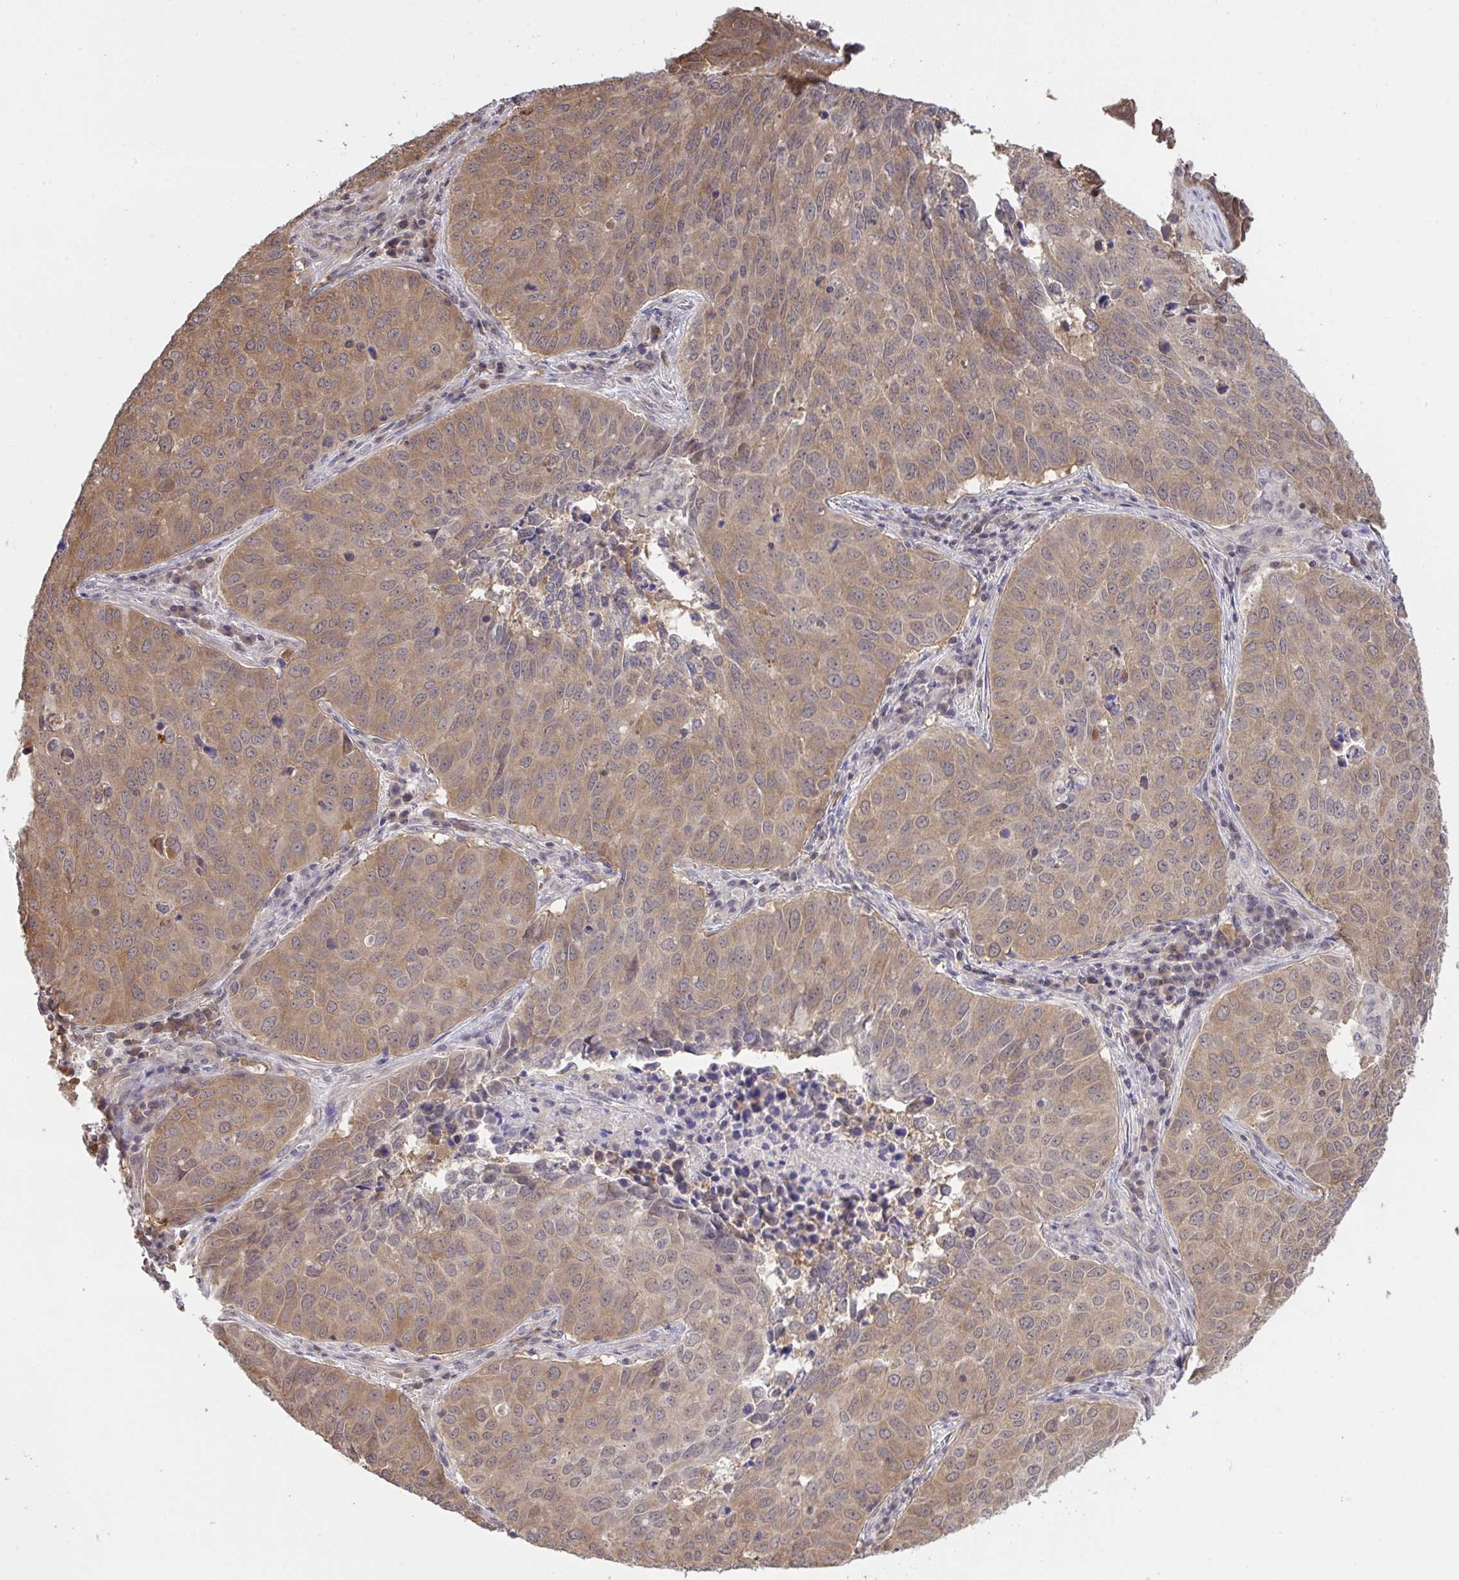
{"staining": {"intensity": "moderate", "quantity": ">75%", "location": "cytoplasmic/membranous"}, "tissue": "lung cancer", "cell_type": "Tumor cells", "image_type": "cancer", "snomed": [{"axis": "morphology", "description": "Adenocarcinoma, NOS"}, {"axis": "topography", "description": "Lung"}], "caption": "Immunohistochemical staining of lung cancer (adenocarcinoma) reveals medium levels of moderate cytoplasmic/membranous protein expression in approximately >75% of tumor cells.", "gene": "C12orf57", "patient": {"sex": "female", "age": 50}}